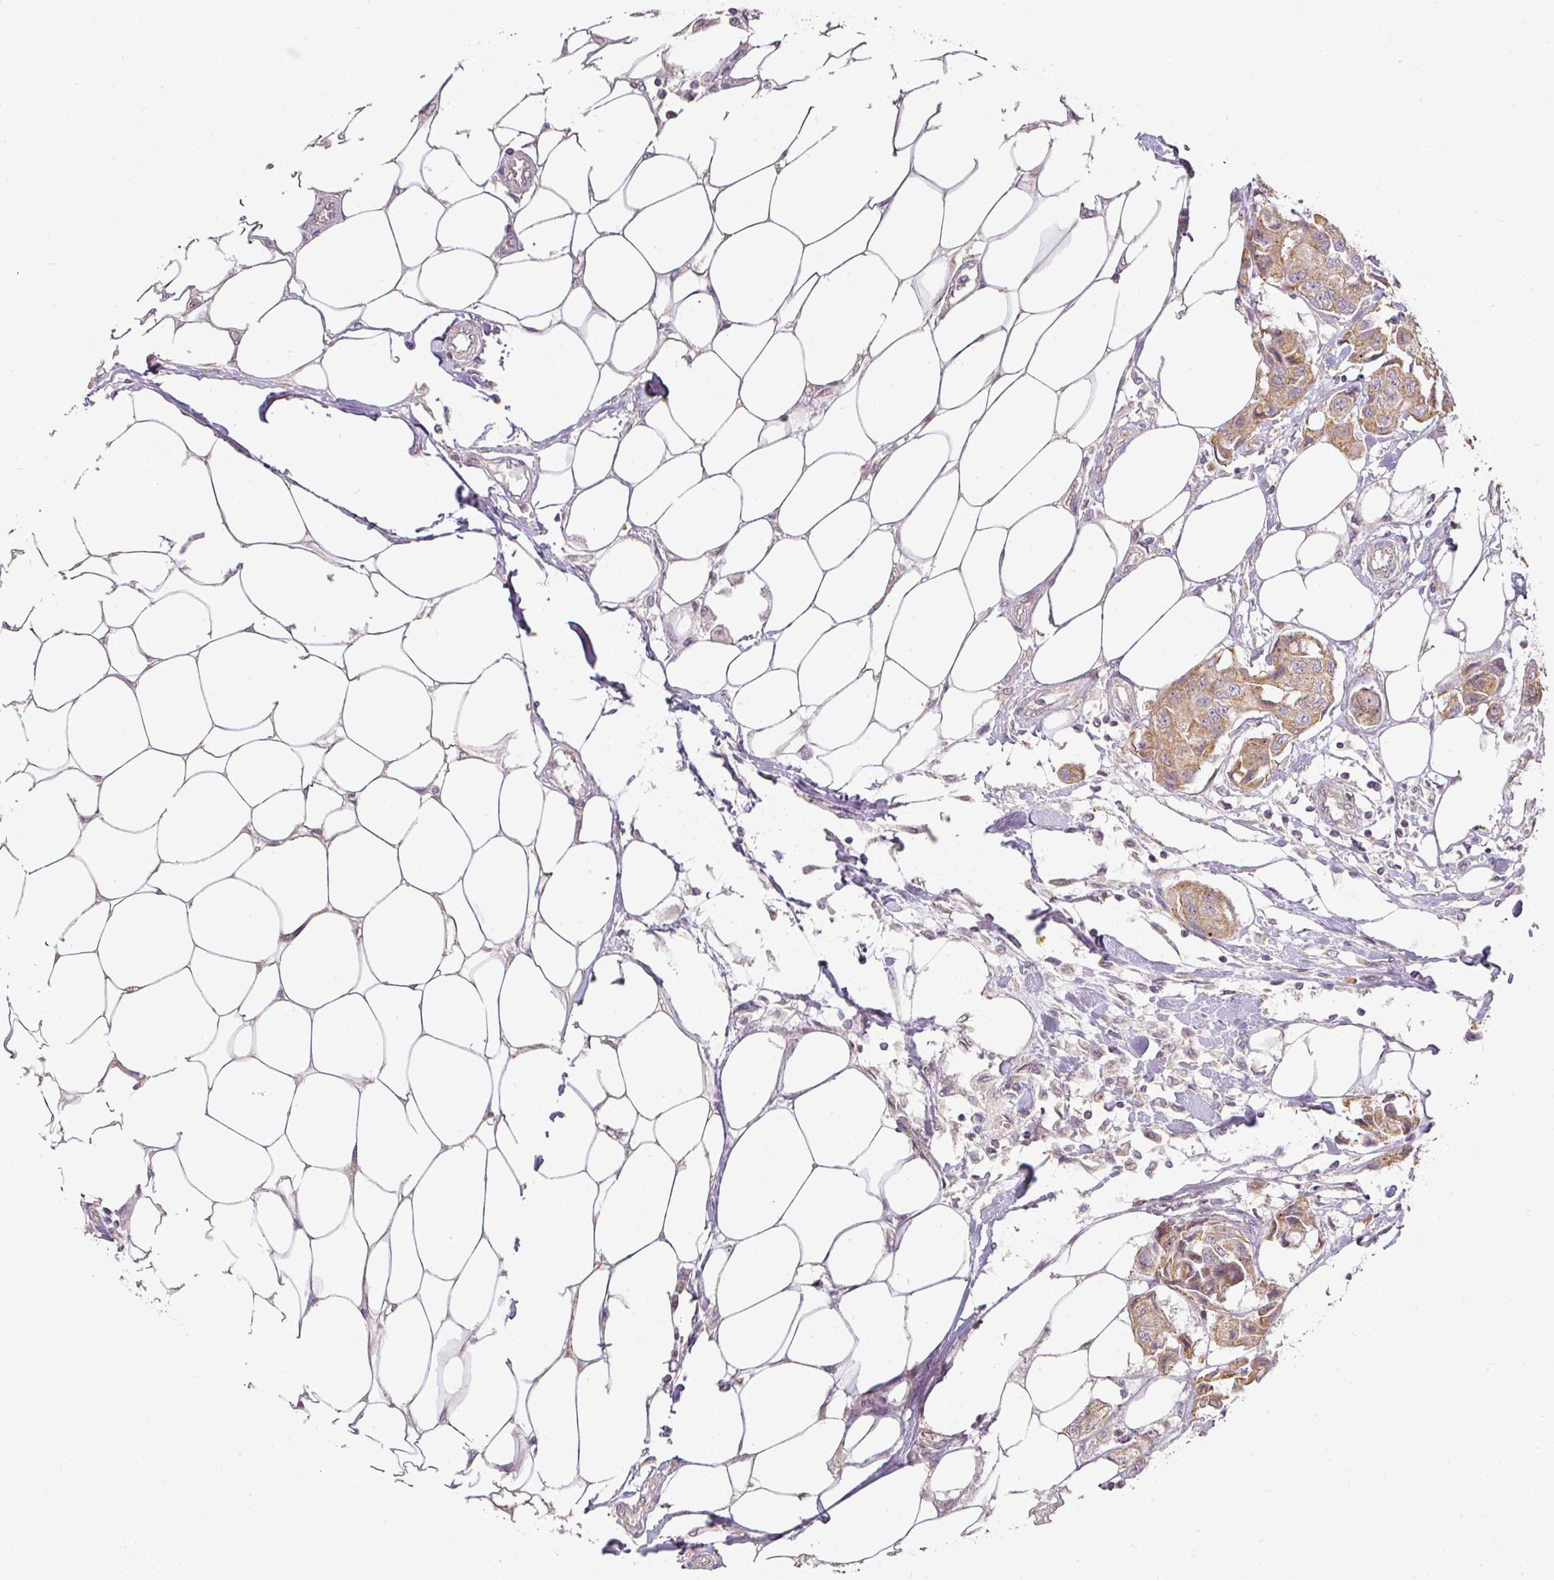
{"staining": {"intensity": "moderate", "quantity": ">75%", "location": "cytoplasmic/membranous"}, "tissue": "breast cancer", "cell_type": "Tumor cells", "image_type": "cancer", "snomed": [{"axis": "morphology", "description": "Duct carcinoma"}, {"axis": "topography", "description": "Breast"}, {"axis": "topography", "description": "Lymph node"}], "caption": "Infiltrating ductal carcinoma (breast) tissue displays moderate cytoplasmic/membranous positivity in approximately >75% of tumor cells, visualized by immunohistochemistry. Nuclei are stained in blue.", "gene": "MYOM2", "patient": {"sex": "female", "age": 80}}